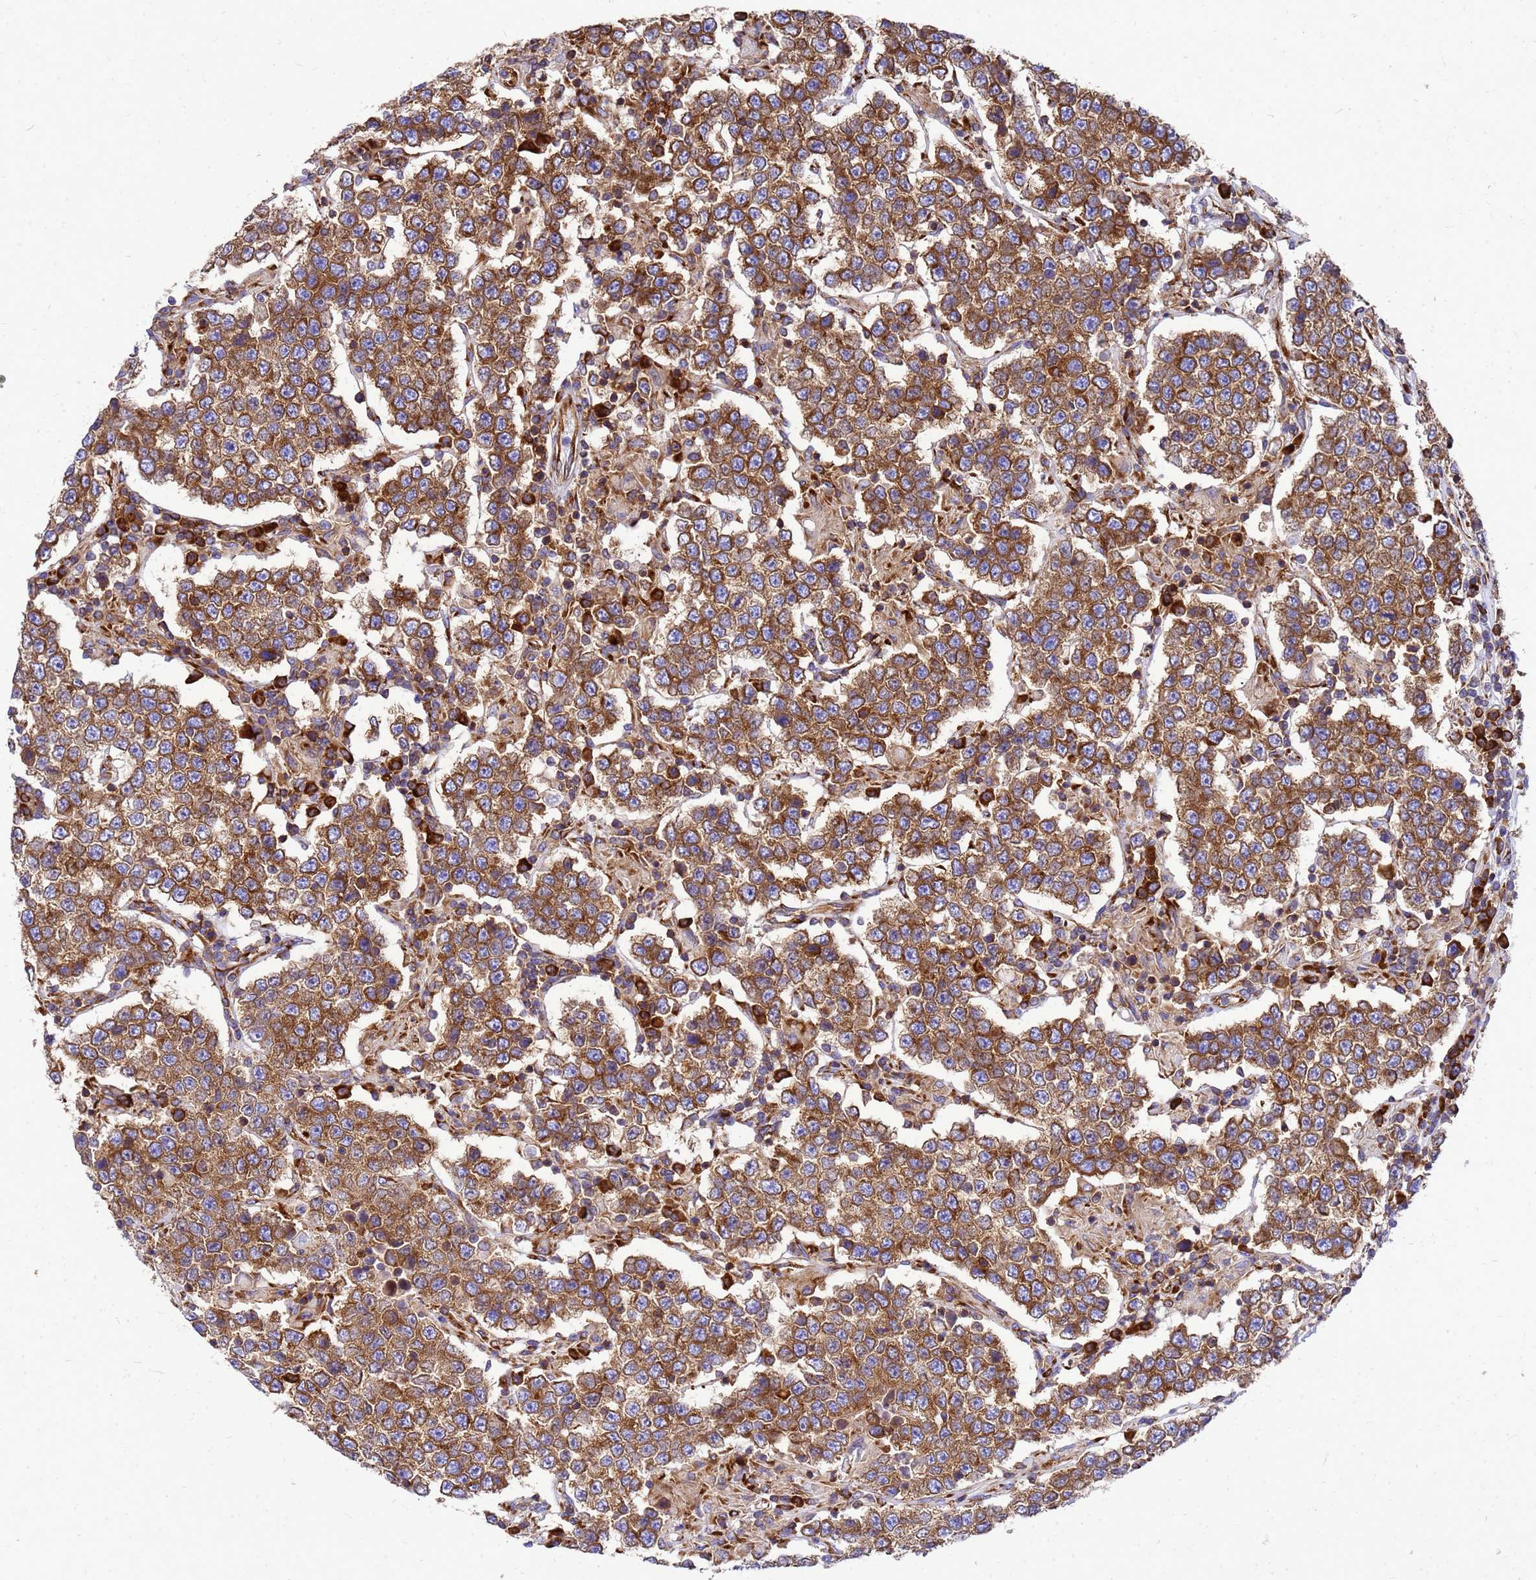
{"staining": {"intensity": "strong", "quantity": ">75%", "location": "cytoplasmic/membranous"}, "tissue": "testis cancer", "cell_type": "Tumor cells", "image_type": "cancer", "snomed": [{"axis": "morphology", "description": "Normal tissue, NOS"}, {"axis": "morphology", "description": "Urothelial carcinoma, High grade"}, {"axis": "morphology", "description": "Seminoma, NOS"}, {"axis": "morphology", "description": "Carcinoma, Embryonal, NOS"}, {"axis": "topography", "description": "Urinary bladder"}, {"axis": "topography", "description": "Testis"}], "caption": "This is a micrograph of IHC staining of testis cancer, which shows strong staining in the cytoplasmic/membranous of tumor cells.", "gene": "EEF1D", "patient": {"sex": "male", "age": 41}}